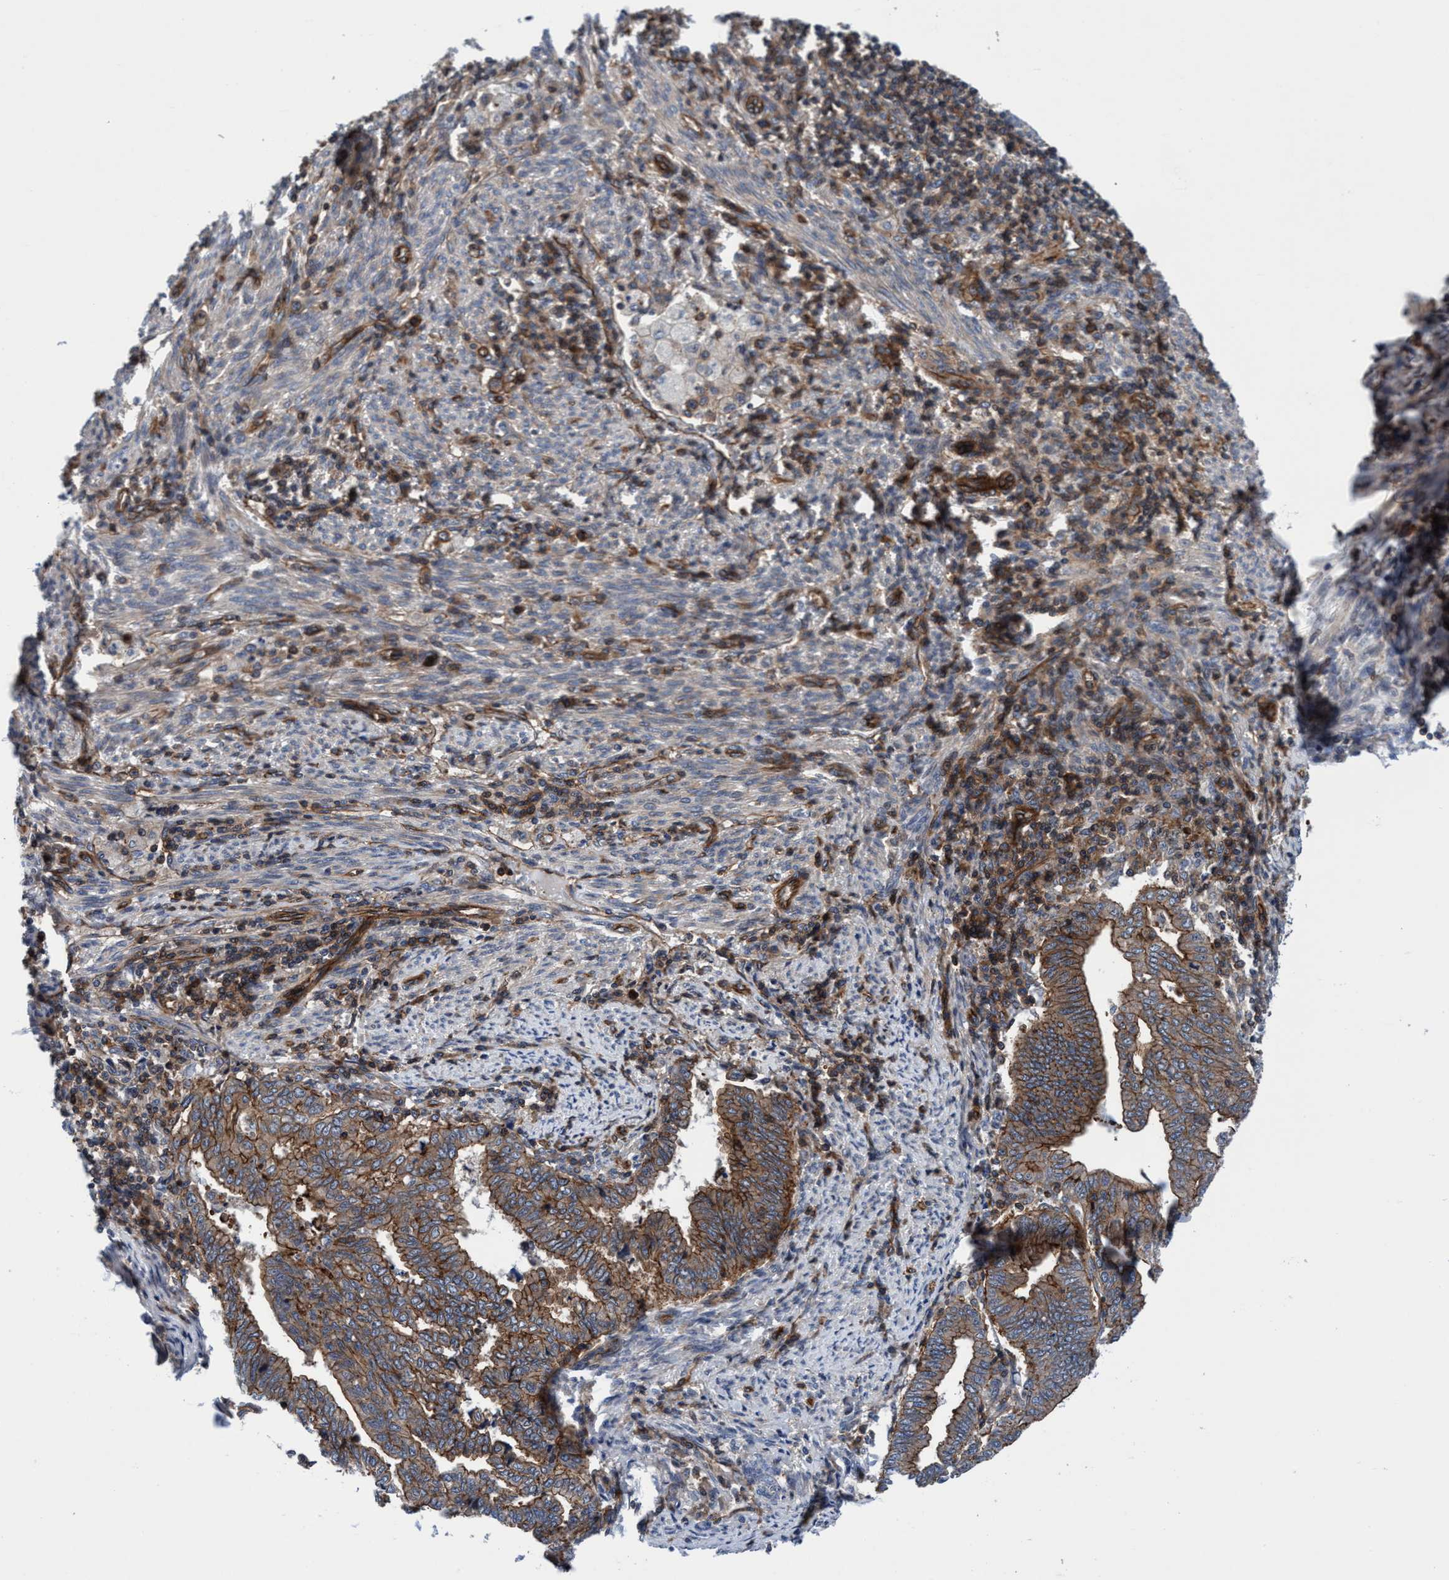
{"staining": {"intensity": "strong", "quantity": ">75%", "location": "cytoplasmic/membranous"}, "tissue": "endometrial cancer", "cell_type": "Tumor cells", "image_type": "cancer", "snomed": [{"axis": "morphology", "description": "Polyp, NOS"}, {"axis": "morphology", "description": "Adenocarcinoma, NOS"}, {"axis": "morphology", "description": "Adenoma, NOS"}, {"axis": "topography", "description": "Endometrium"}], "caption": "Protein staining by IHC reveals strong cytoplasmic/membranous staining in approximately >75% of tumor cells in polyp (endometrial).", "gene": "MCM3AP", "patient": {"sex": "female", "age": 79}}